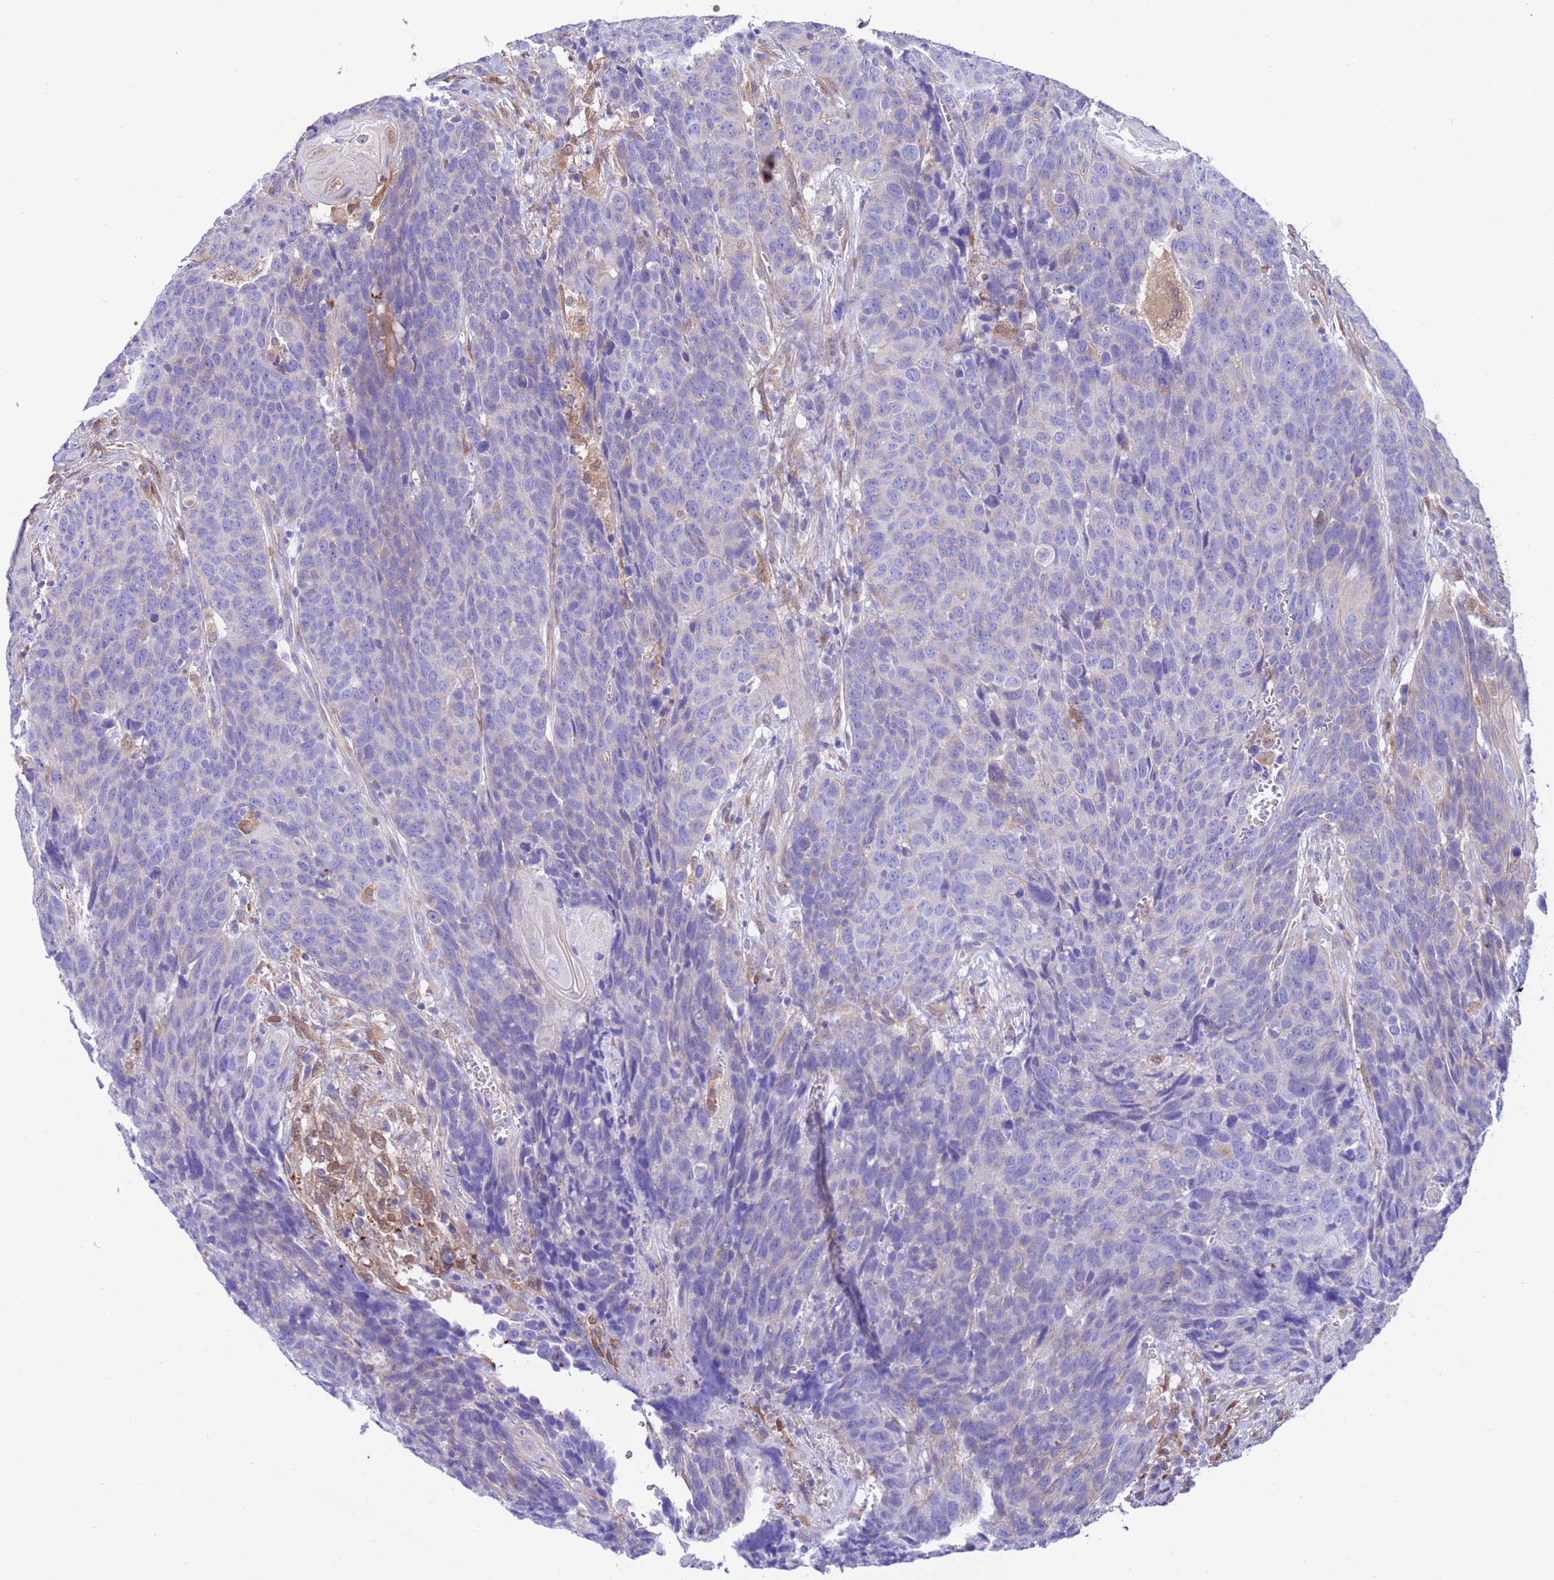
{"staining": {"intensity": "negative", "quantity": "none", "location": "none"}, "tissue": "head and neck cancer", "cell_type": "Tumor cells", "image_type": "cancer", "snomed": [{"axis": "morphology", "description": "Squamous cell carcinoma, NOS"}, {"axis": "topography", "description": "Head-Neck"}], "caption": "Squamous cell carcinoma (head and neck) stained for a protein using immunohistochemistry displays no expression tumor cells.", "gene": "C6orf47", "patient": {"sex": "male", "age": 66}}